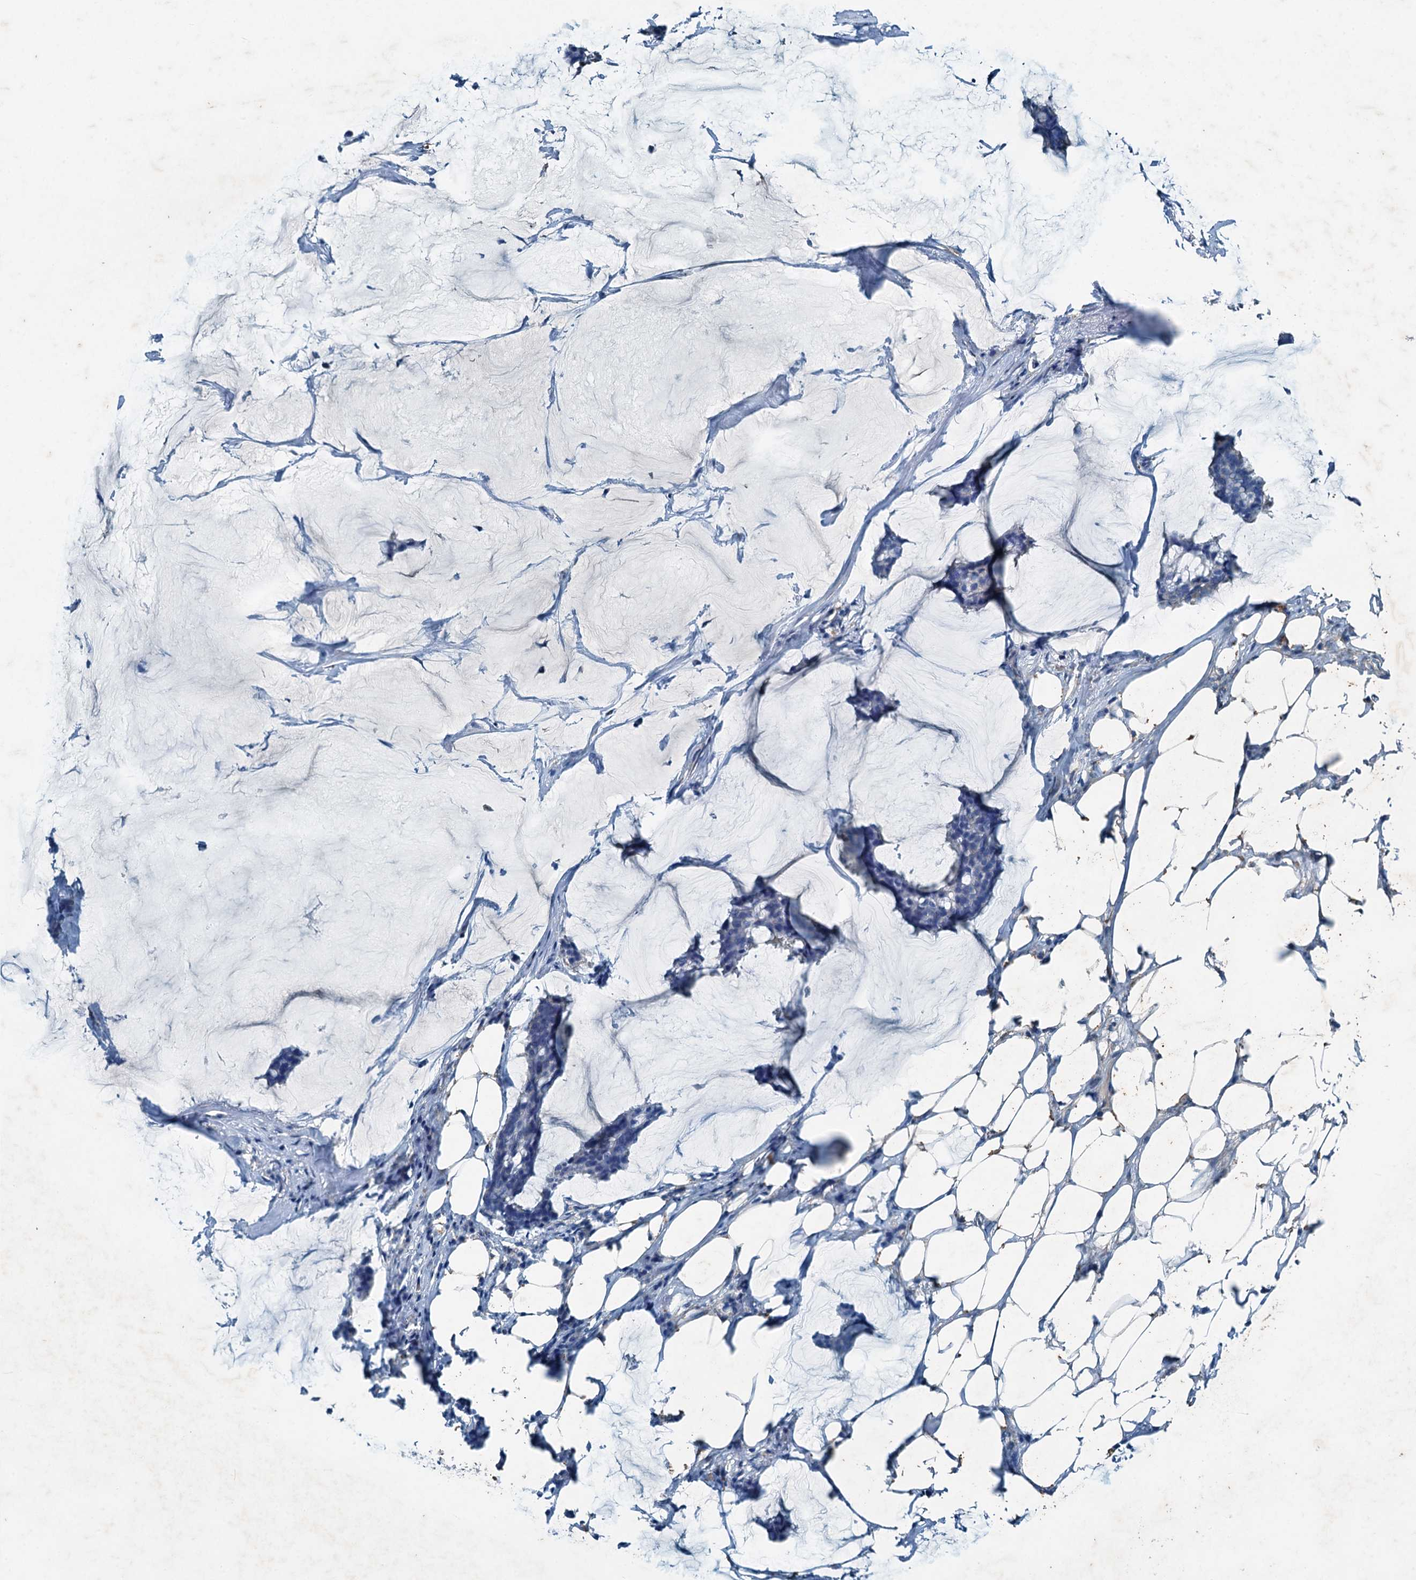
{"staining": {"intensity": "negative", "quantity": "none", "location": "none"}, "tissue": "breast cancer", "cell_type": "Tumor cells", "image_type": "cancer", "snomed": [{"axis": "morphology", "description": "Duct carcinoma"}, {"axis": "topography", "description": "Breast"}], "caption": "A histopathology image of human breast infiltrating ductal carcinoma is negative for staining in tumor cells.", "gene": "RAB3IL1", "patient": {"sex": "female", "age": 93}}